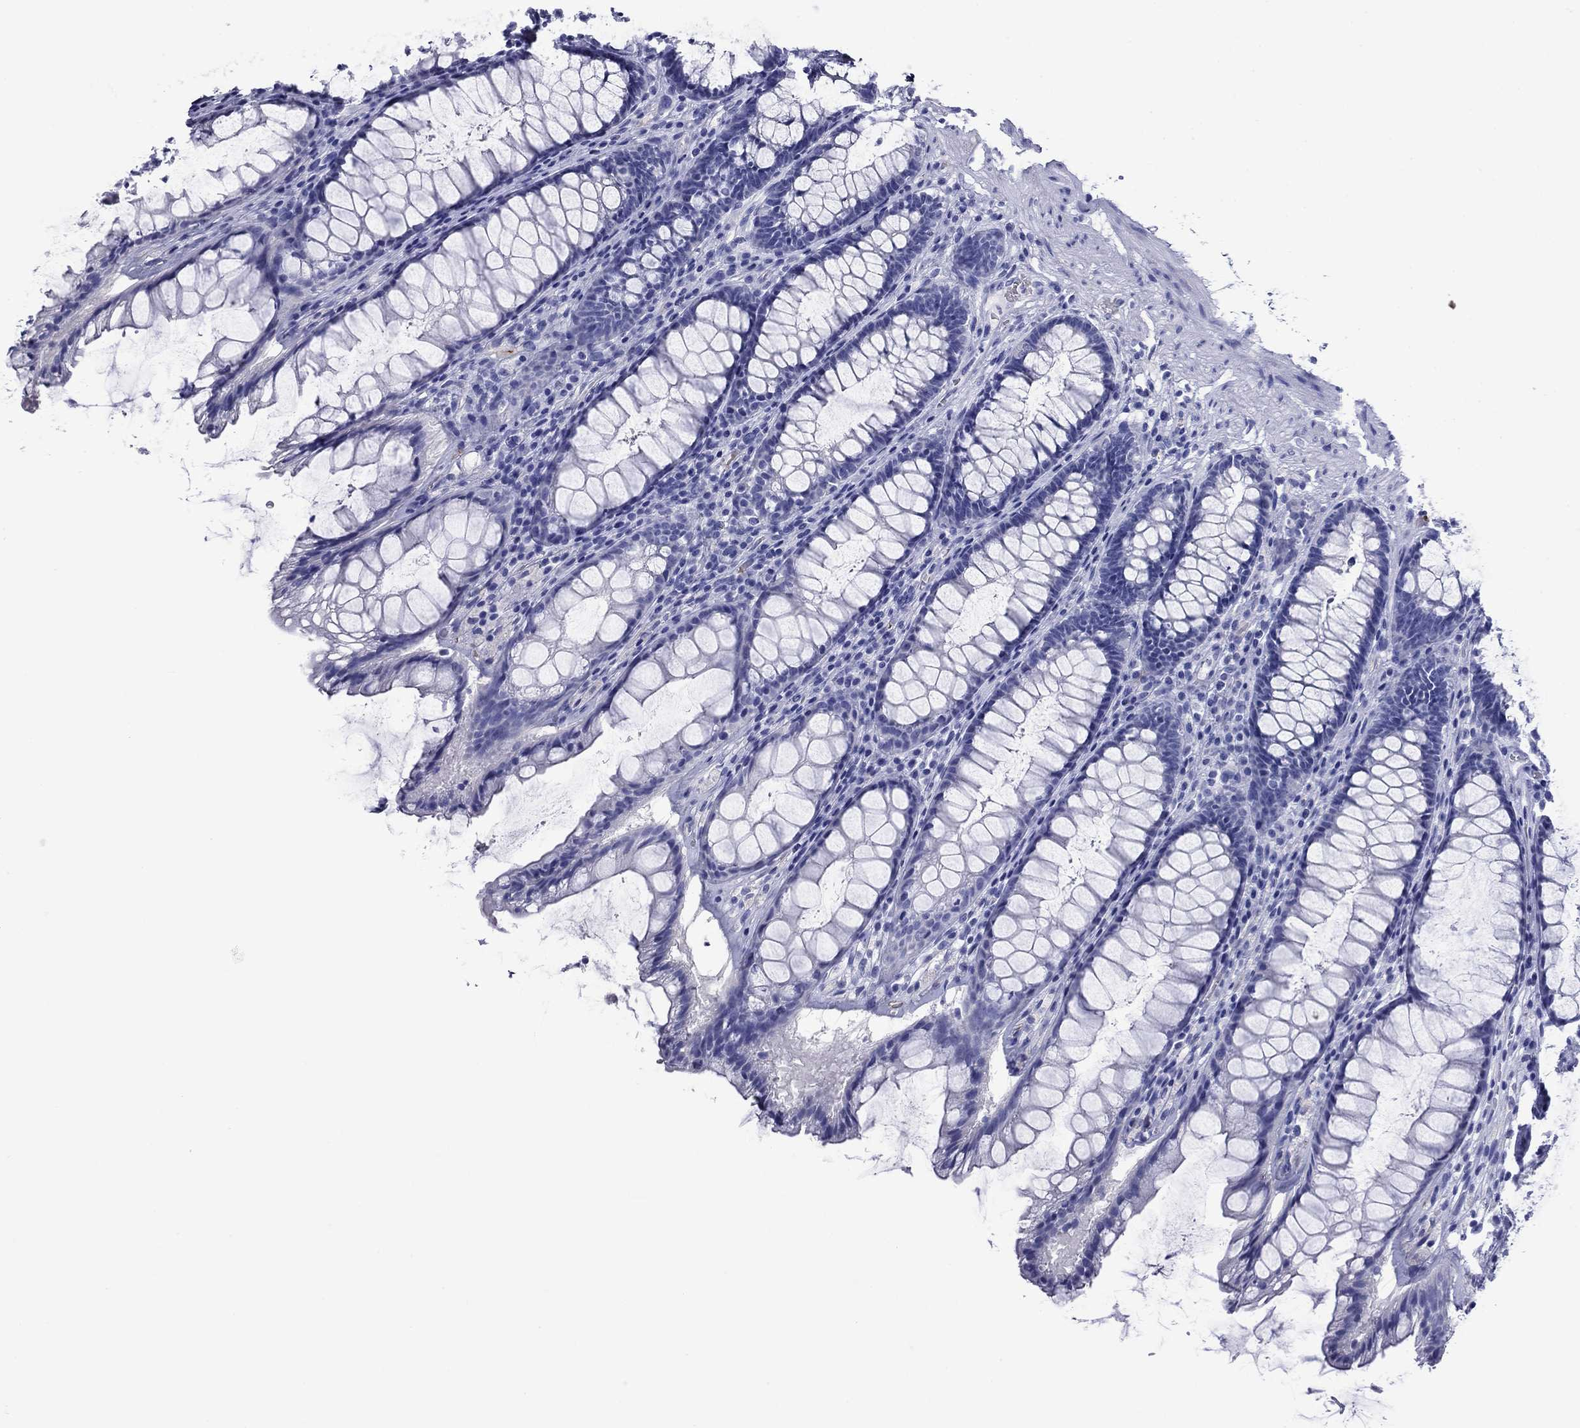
{"staining": {"intensity": "negative", "quantity": "none", "location": "none"}, "tissue": "rectum", "cell_type": "Glandular cells", "image_type": "normal", "snomed": [{"axis": "morphology", "description": "Normal tissue, NOS"}, {"axis": "topography", "description": "Rectum"}], "caption": "DAB (3,3'-diaminobenzidine) immunohistochemical staining of unremarkable rectum displays no significant expression in glandular cells.", "gene": "ROM1", "patient": {"sex": "male", "age": 72}}